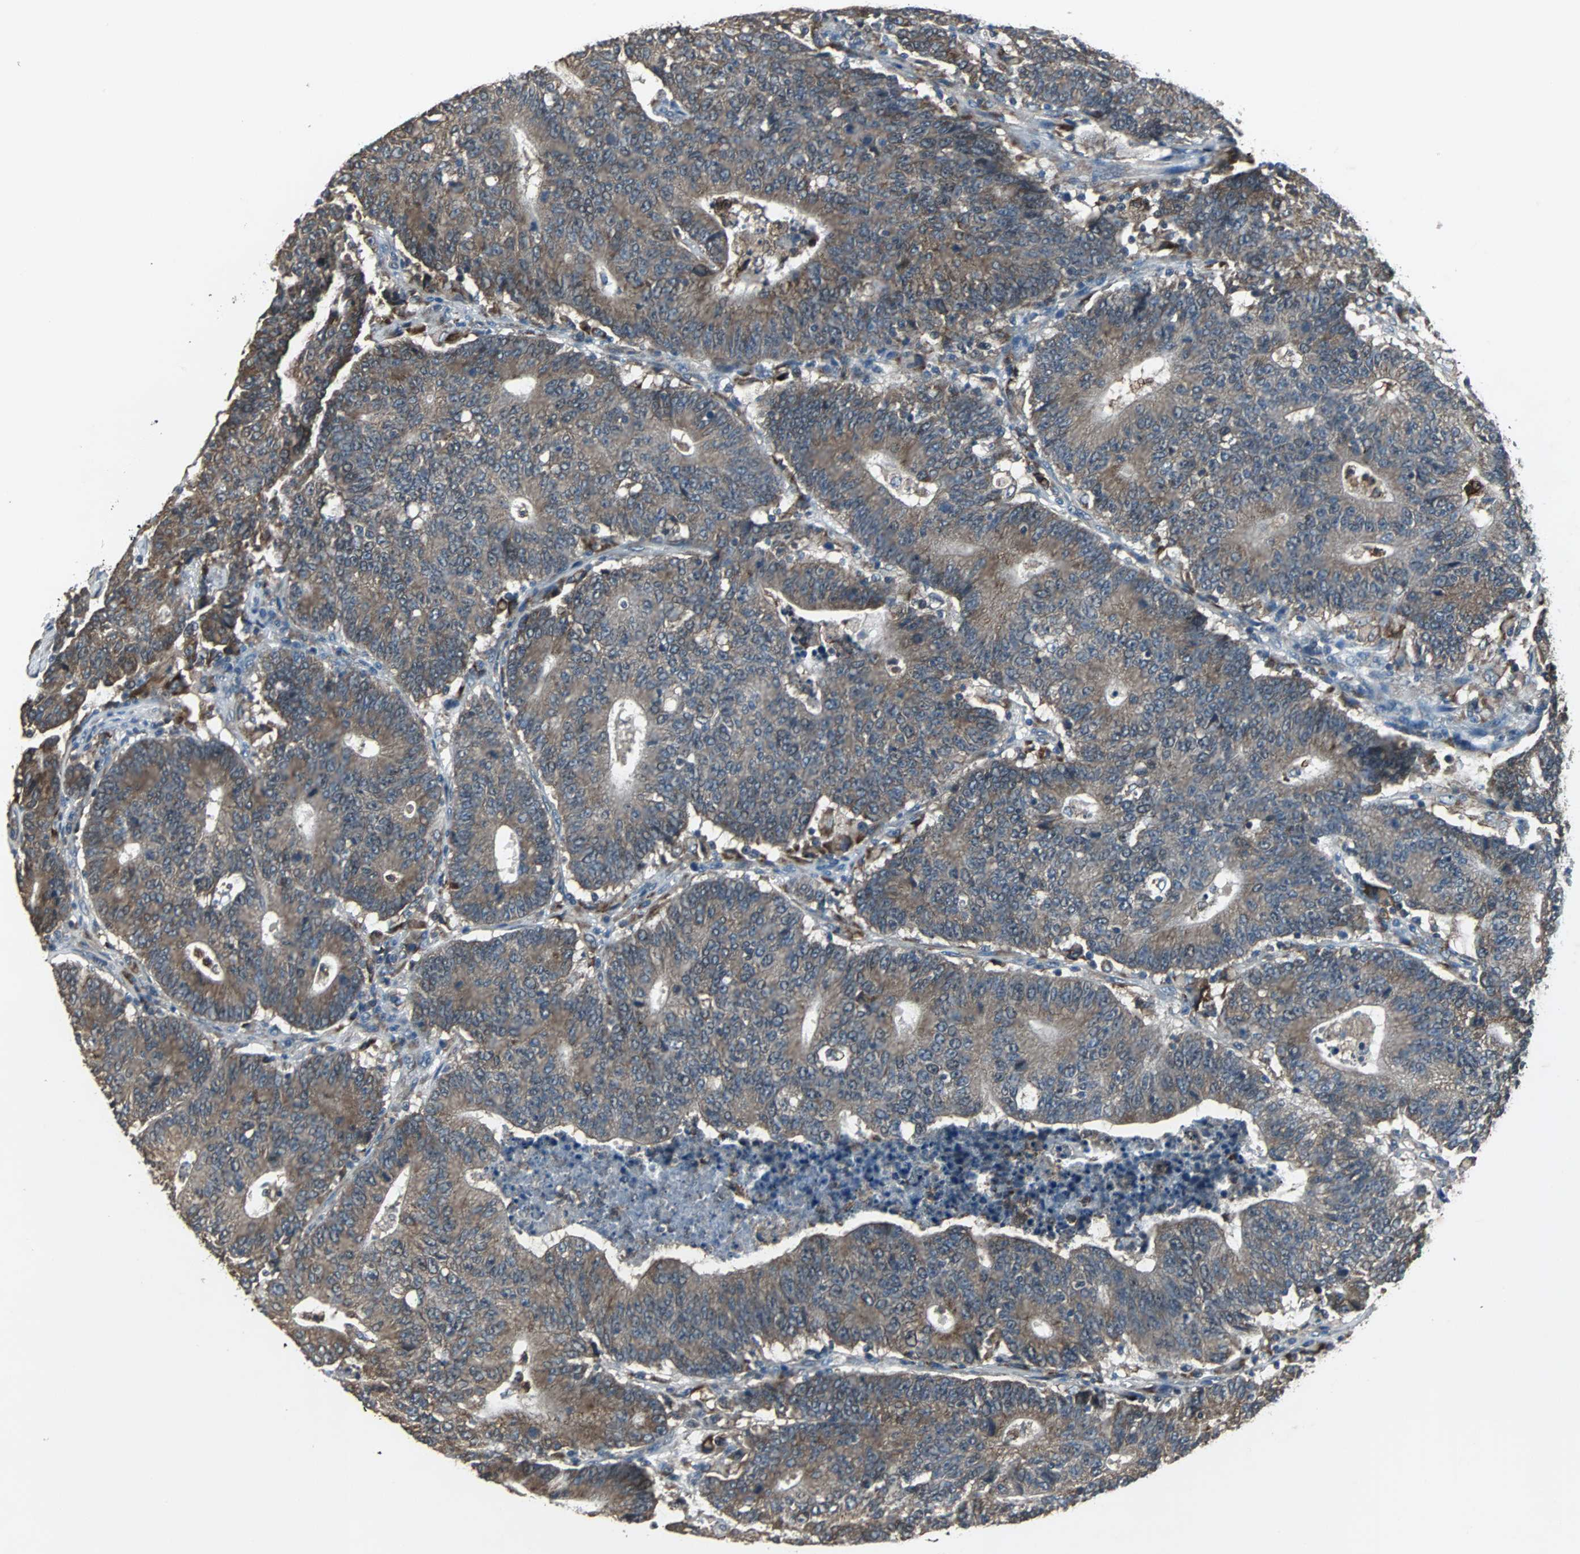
{"staining": {"intensity": "moderate", "quantity": ">75%", "location": "cytoplasmic/membranous"}, "tissue": "colorectal cancer", "cell_type": "Tumor cells", "image_type": "cancer", "snomed": [{"axis": "morphology", "description": "Normal tissue, NOS"}, {"axis": "morphology", "description": "Adenocarcinoma, NOS"}, {"axis": "topography", "description": "Colon"}], "caption": "An IHC photomicrograph of tumor tissue is shown. Protein staining in brown labels moderate cytoplasmic/membranous positivity in colorectal cancer (adenocarcinoma) within tumor cells.", "gene": "SOS1", "patient": {"sex": "female", "age": 75}}